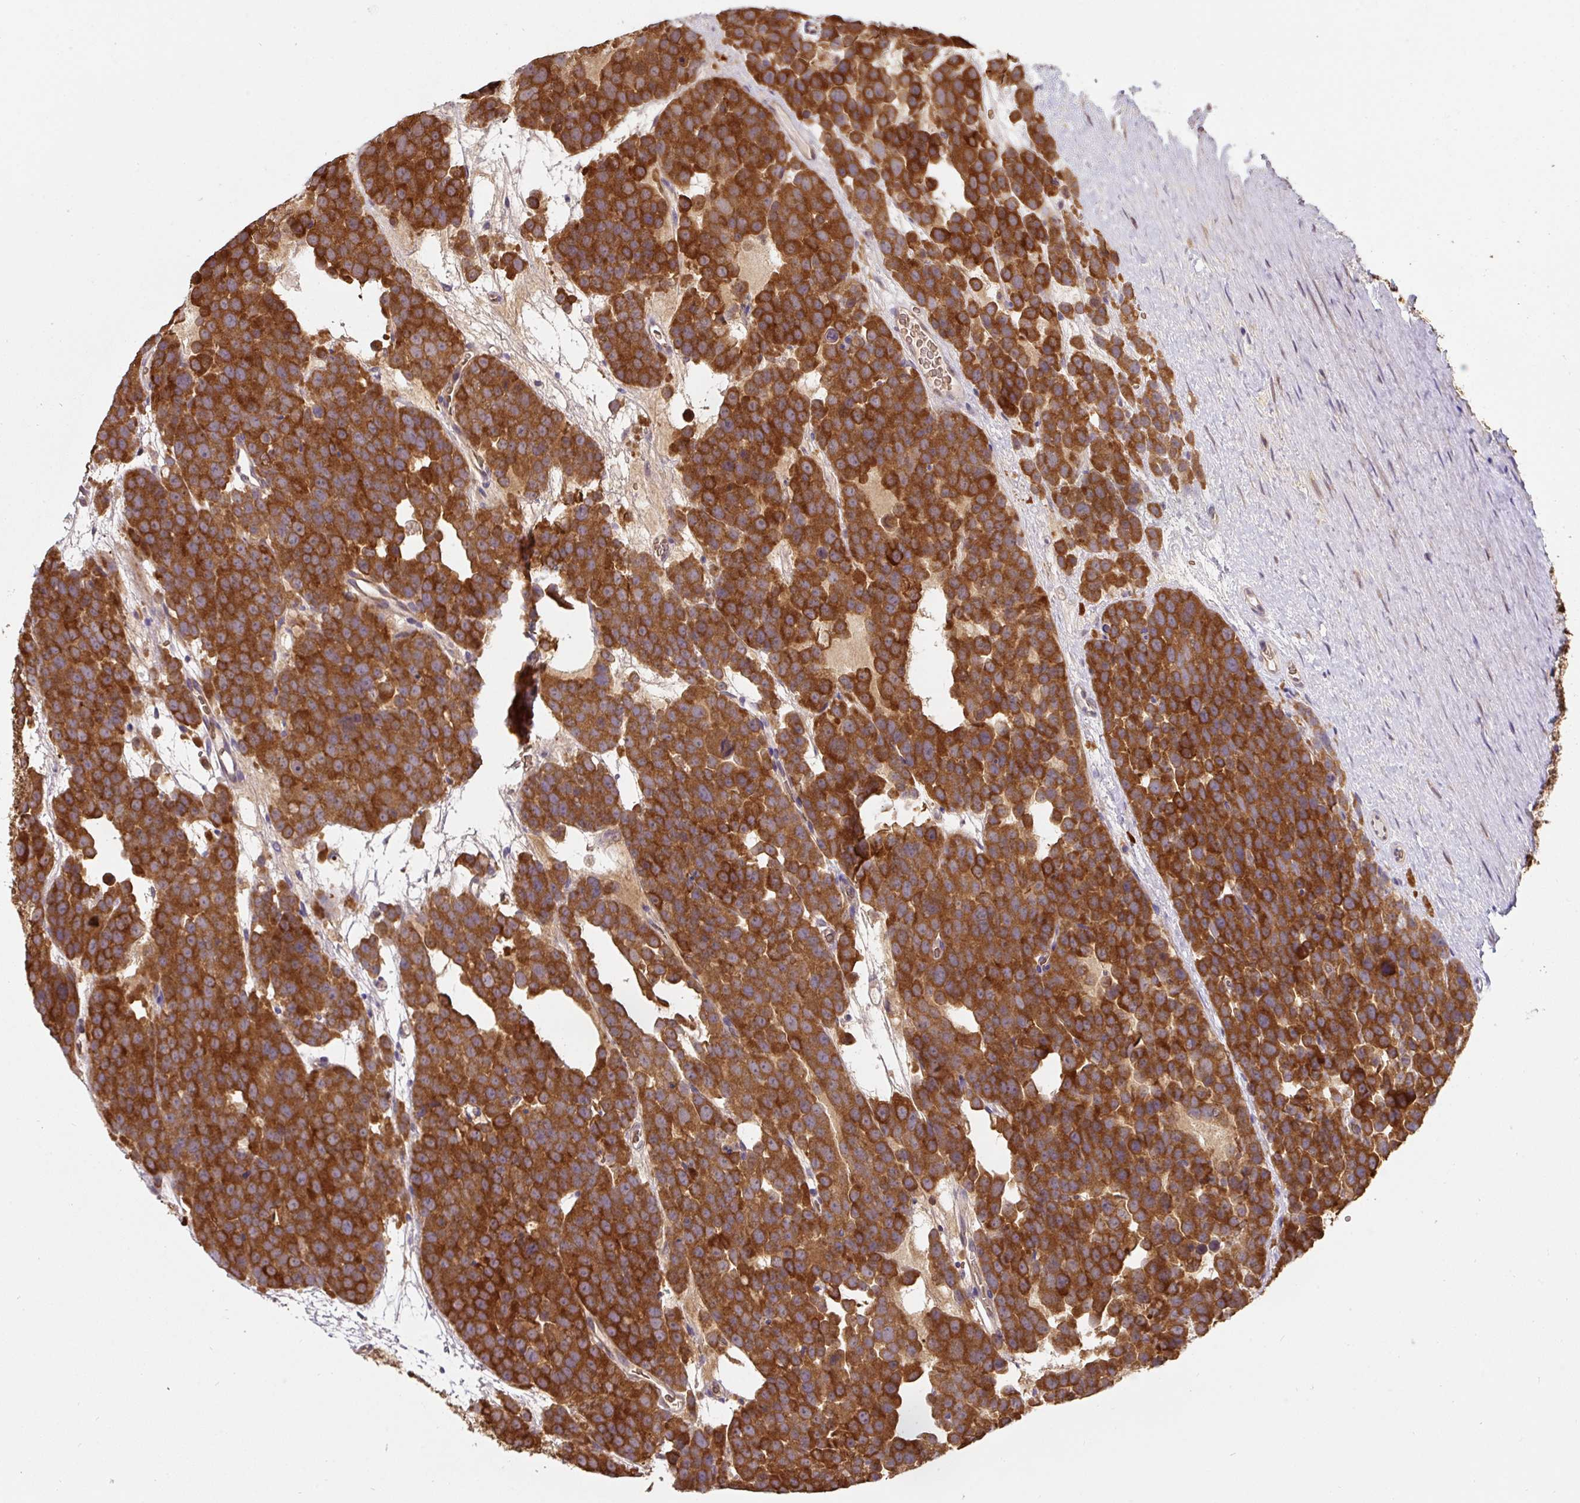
{"staining": {"intensity": "strong", "quantity": ">75%", "location": "cytoplasmic/membranous"}, "tissue": "testis cancer", "cell_type": "Tumor cells", "image_type": "cancer", "snomed": [{"axis": "morphology", "description": "Seminoma, NOS"}, {"axis": "topography", "description": "Testis"}], "caption": "Immunohistochemistry (DAB) staining of human seminoma (testis) reveals strong cytoplasmic/membranous protein staining in approximately >75% of tumor cells.", "gene": "ST13", "patient": {"sex": "male", "age": 71}}